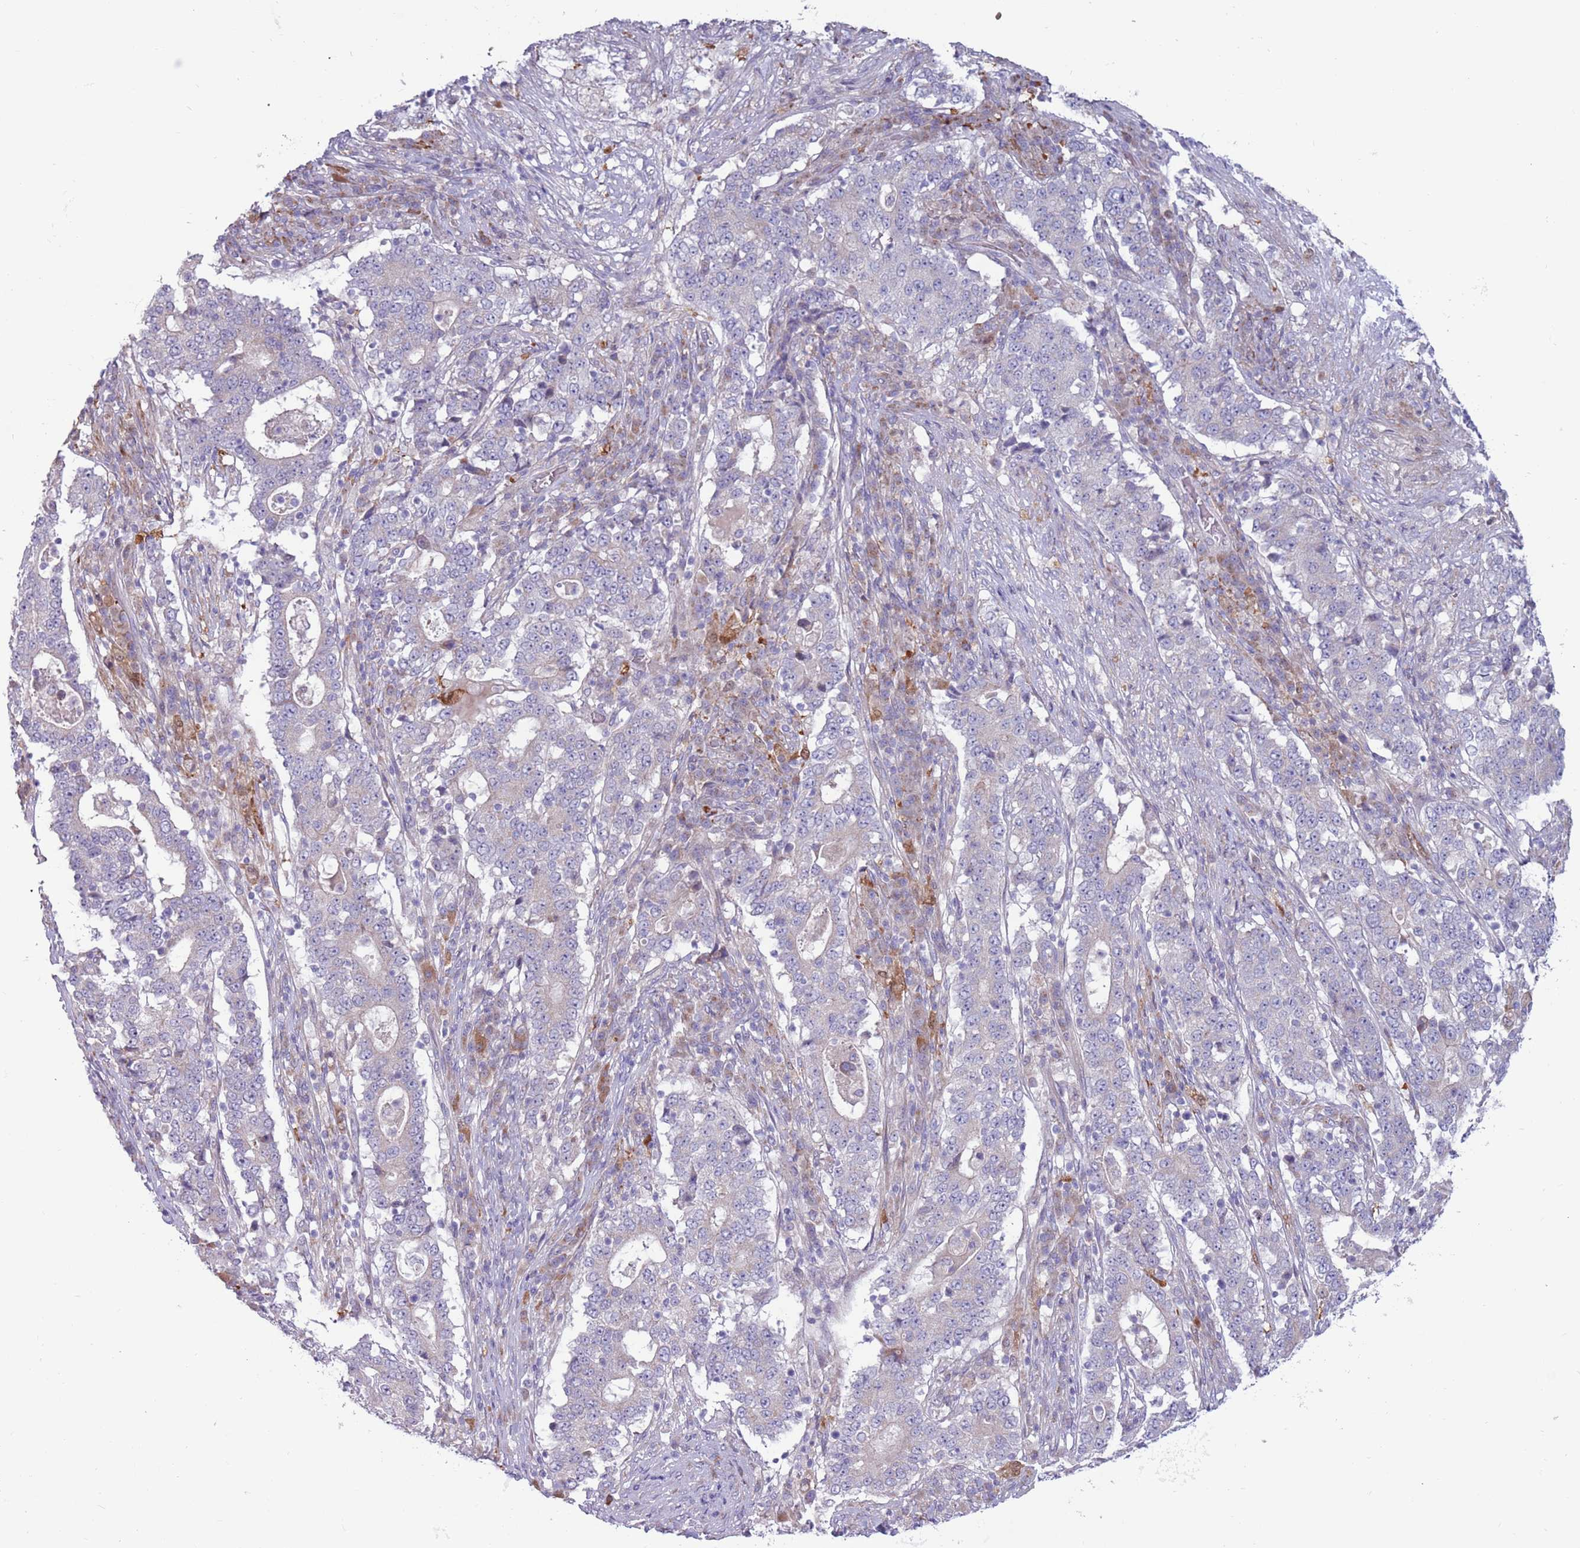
{"staining": {"intensity": "negative", "quantity": "none", "location": "none"}, "tissue": "stomach cancer", "cell_type": "Tumor cells", "image_type": "cancer", "snomed": [{"axis": "morphology", "description": "Adenocarcinoma, NOS"}, {"axis": "topography", "description": "Stomach"}], "caption": "DAB immunohistochemical staining of human stomach cancer demonstrates no significant staining in tumor cells.", "gene": "CCDC150", "patient": {"sex": "male", "age": 59}}